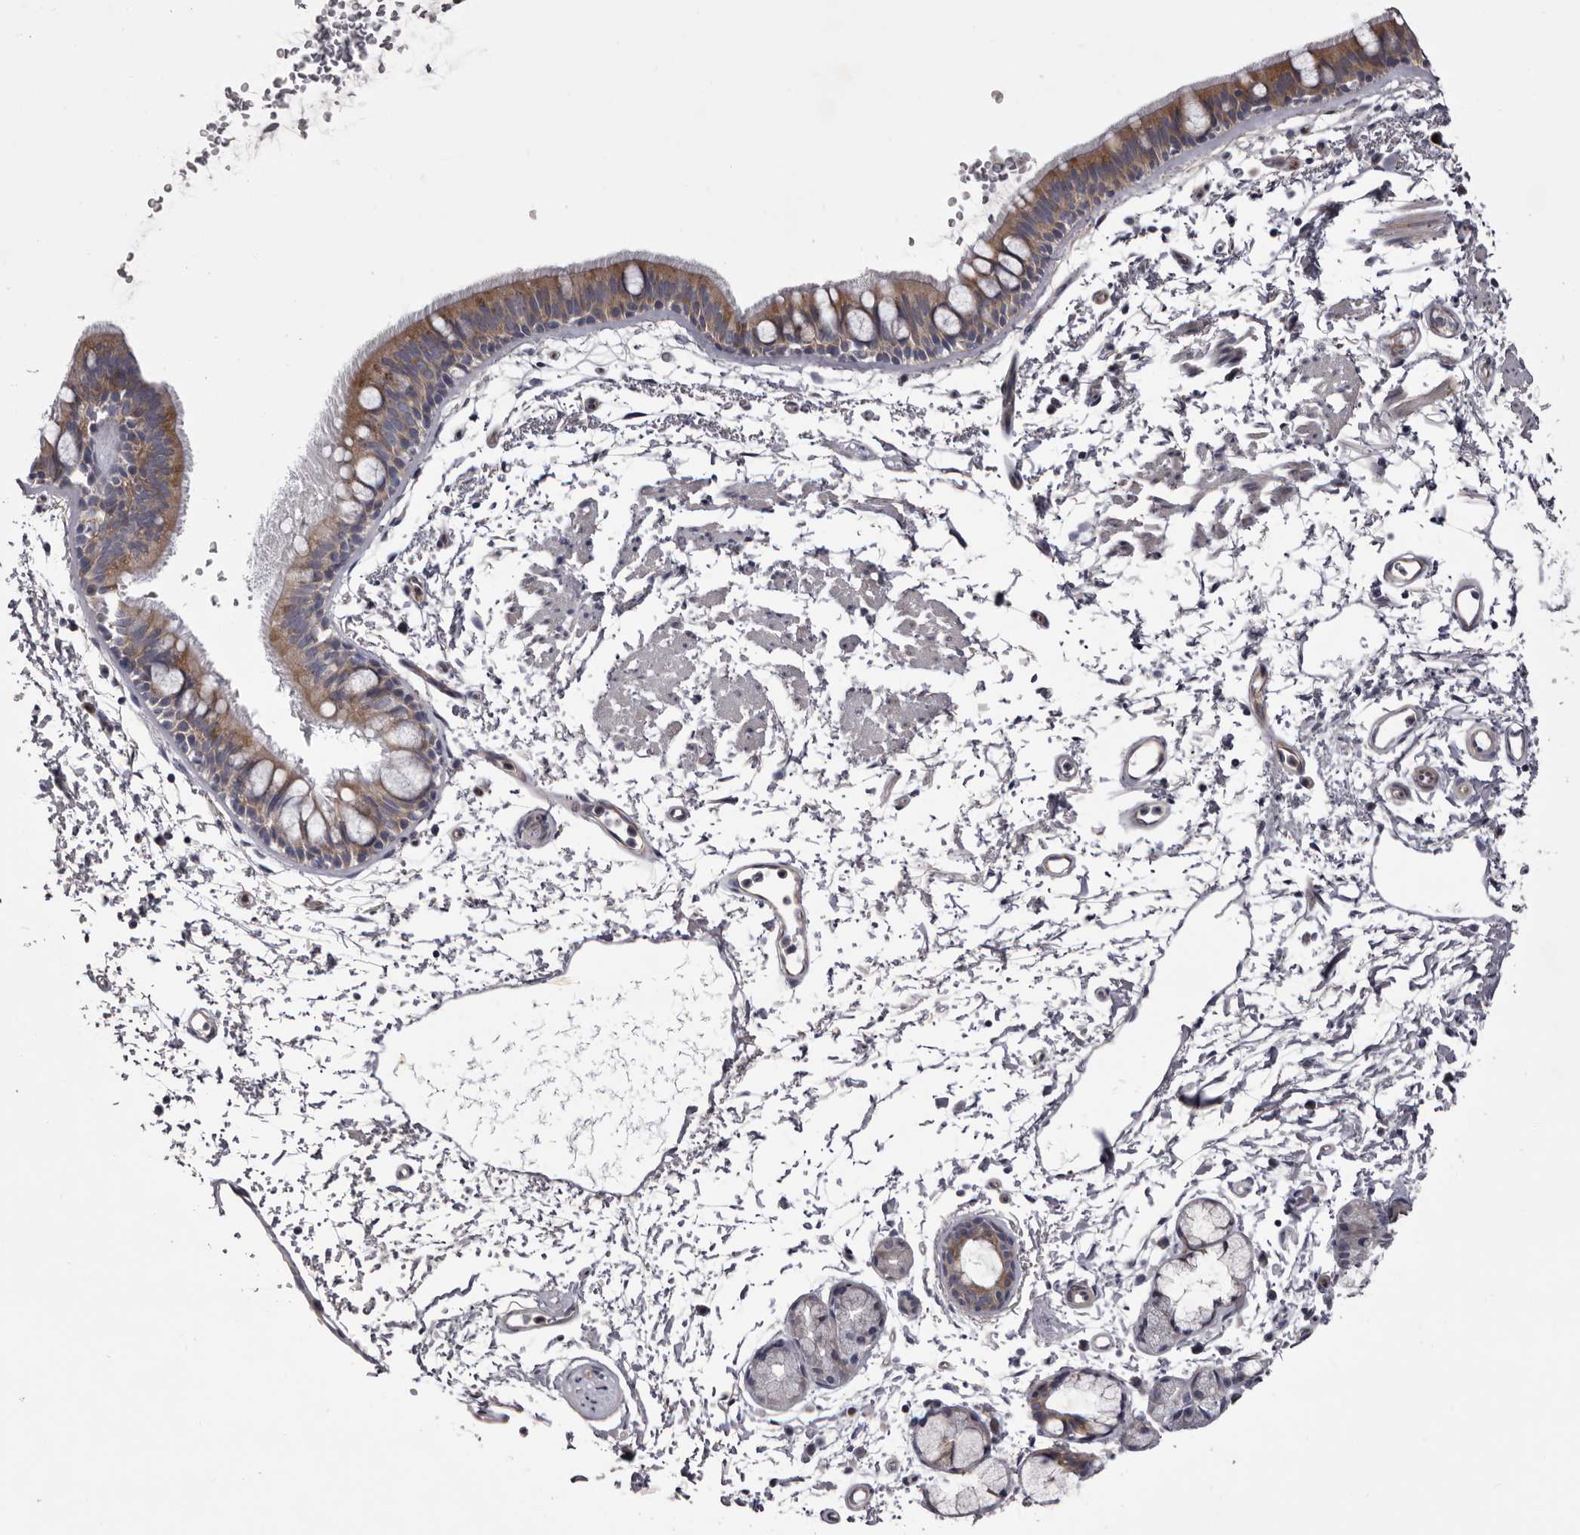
{"staining": {"intensity": "moderate", "quantity": ">75%", "location": "cytoplasmic/membranous"}, "tissue": "bronchus", "cell_type": "Respiratory epithelial cells", "image_type": "normal", "snomed": [{"axis": "morphology", "description": "Normal tissue, NOS"}, {"axis": "topography", "description": "Lymph node"}, {"axis": "topography", "description": "Bronchus"}], "caption": "Bronchus stained with DAB (3,3'-diaminobenzidine) immunohistochemistry (IHC) demonstrates medium levels of moderate cytoplasmic/membranous positivity in about >75% of respiratory epithelial cells. (DAB (3,3'-diaminobenzidine) IHC, brown staining for protein, blue staining for nuclei).", "gene": "PEG10", "patient": {"sex": "female", "age": 70}}